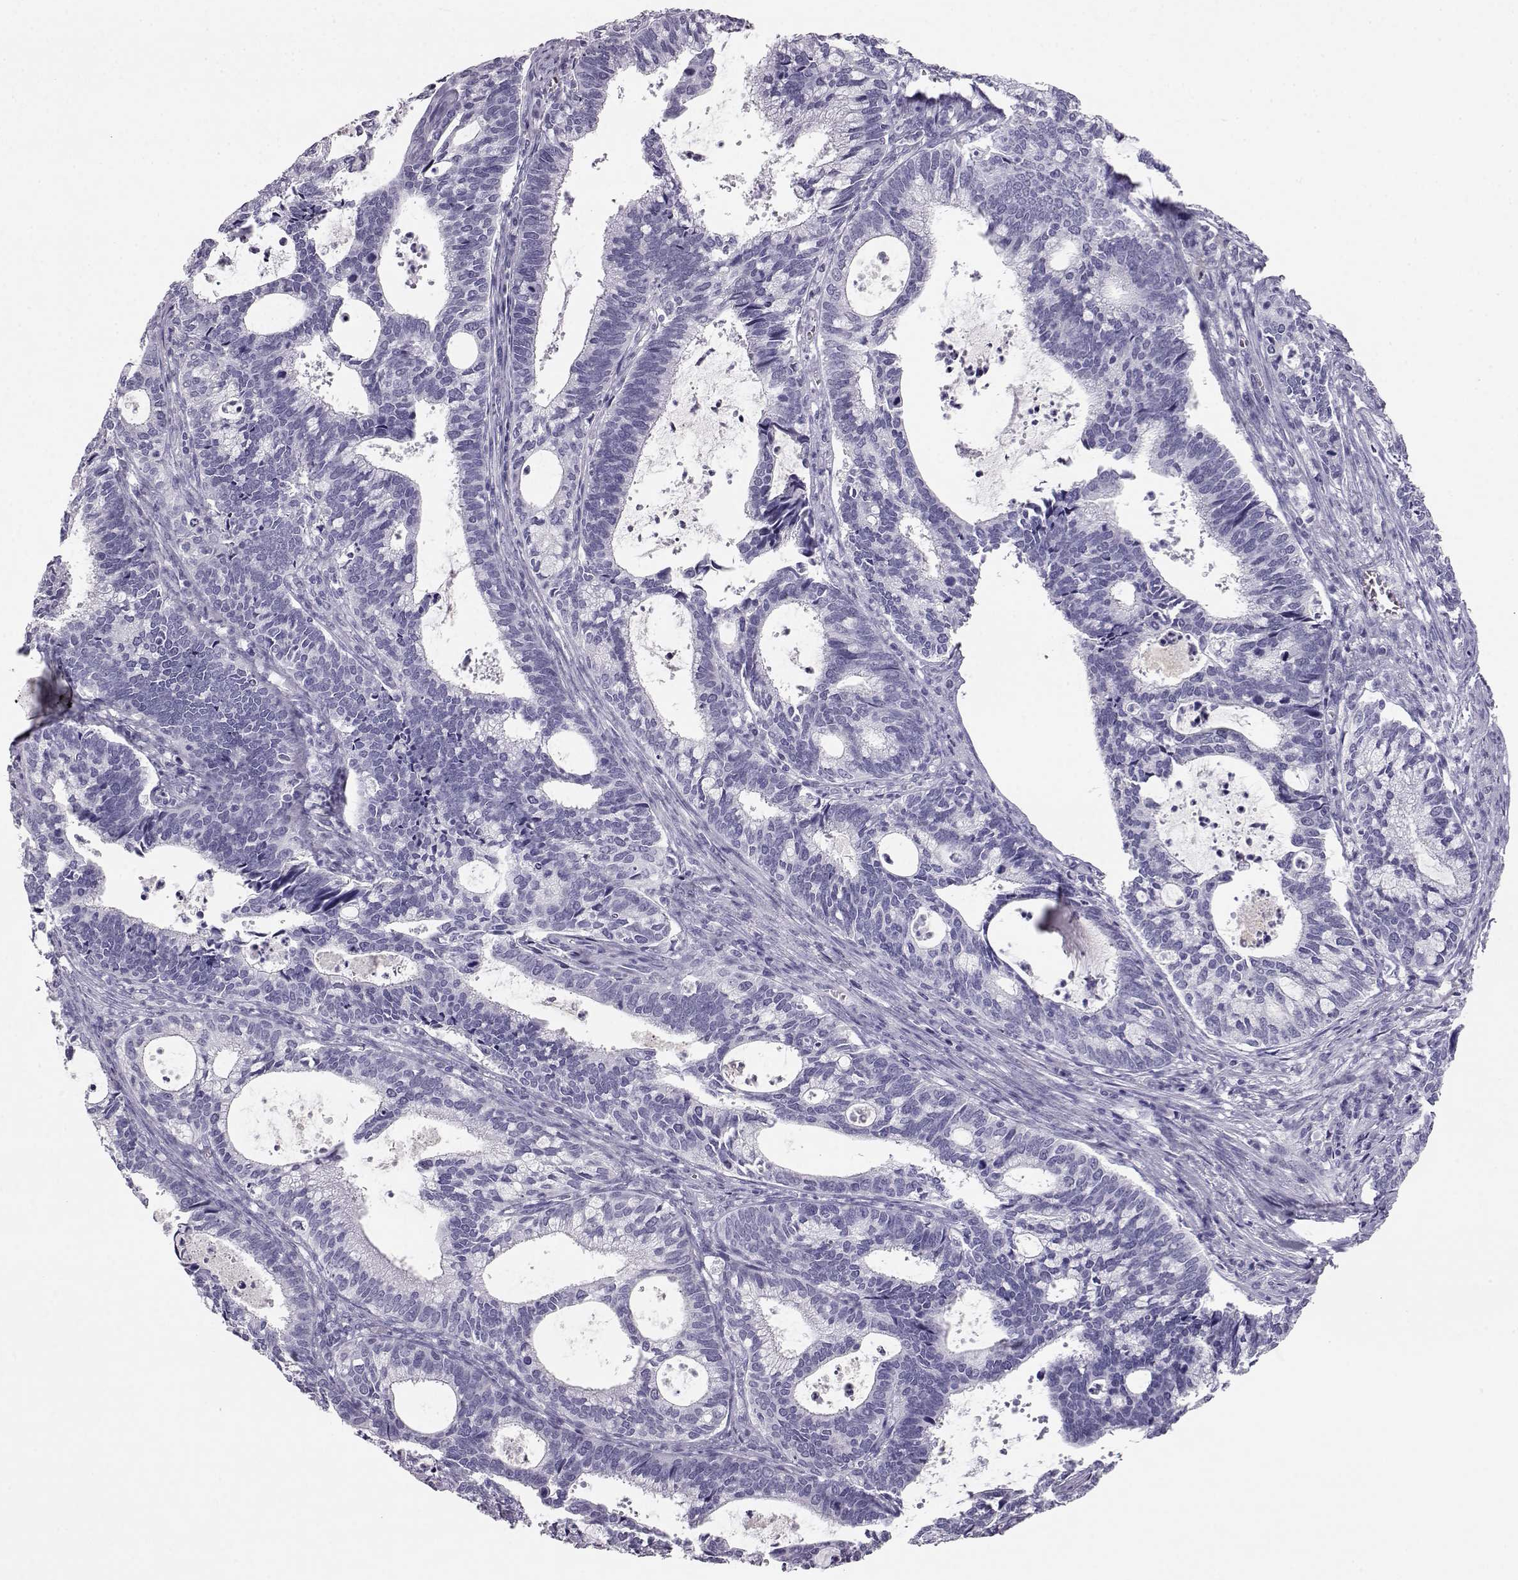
{"staining": {"intensity": "negative", "quantity": "none", "location": "none"}, "tissue": "cervical cancer", "cell_type": "Tumor cells", "image_type": "cancer", "snomed": [{"axis": "morphology", "description": "Adenocarcinoma, NOS"}, {"axis": "topography", "description": "Cervix"}], "caption": "Immunohistochemical staining of human adenocarcinoma (cervical) reveals no significant positivity in tumor cells.", "gene": "ITLN2", "patient": {"sex": "female", "age": 42}}